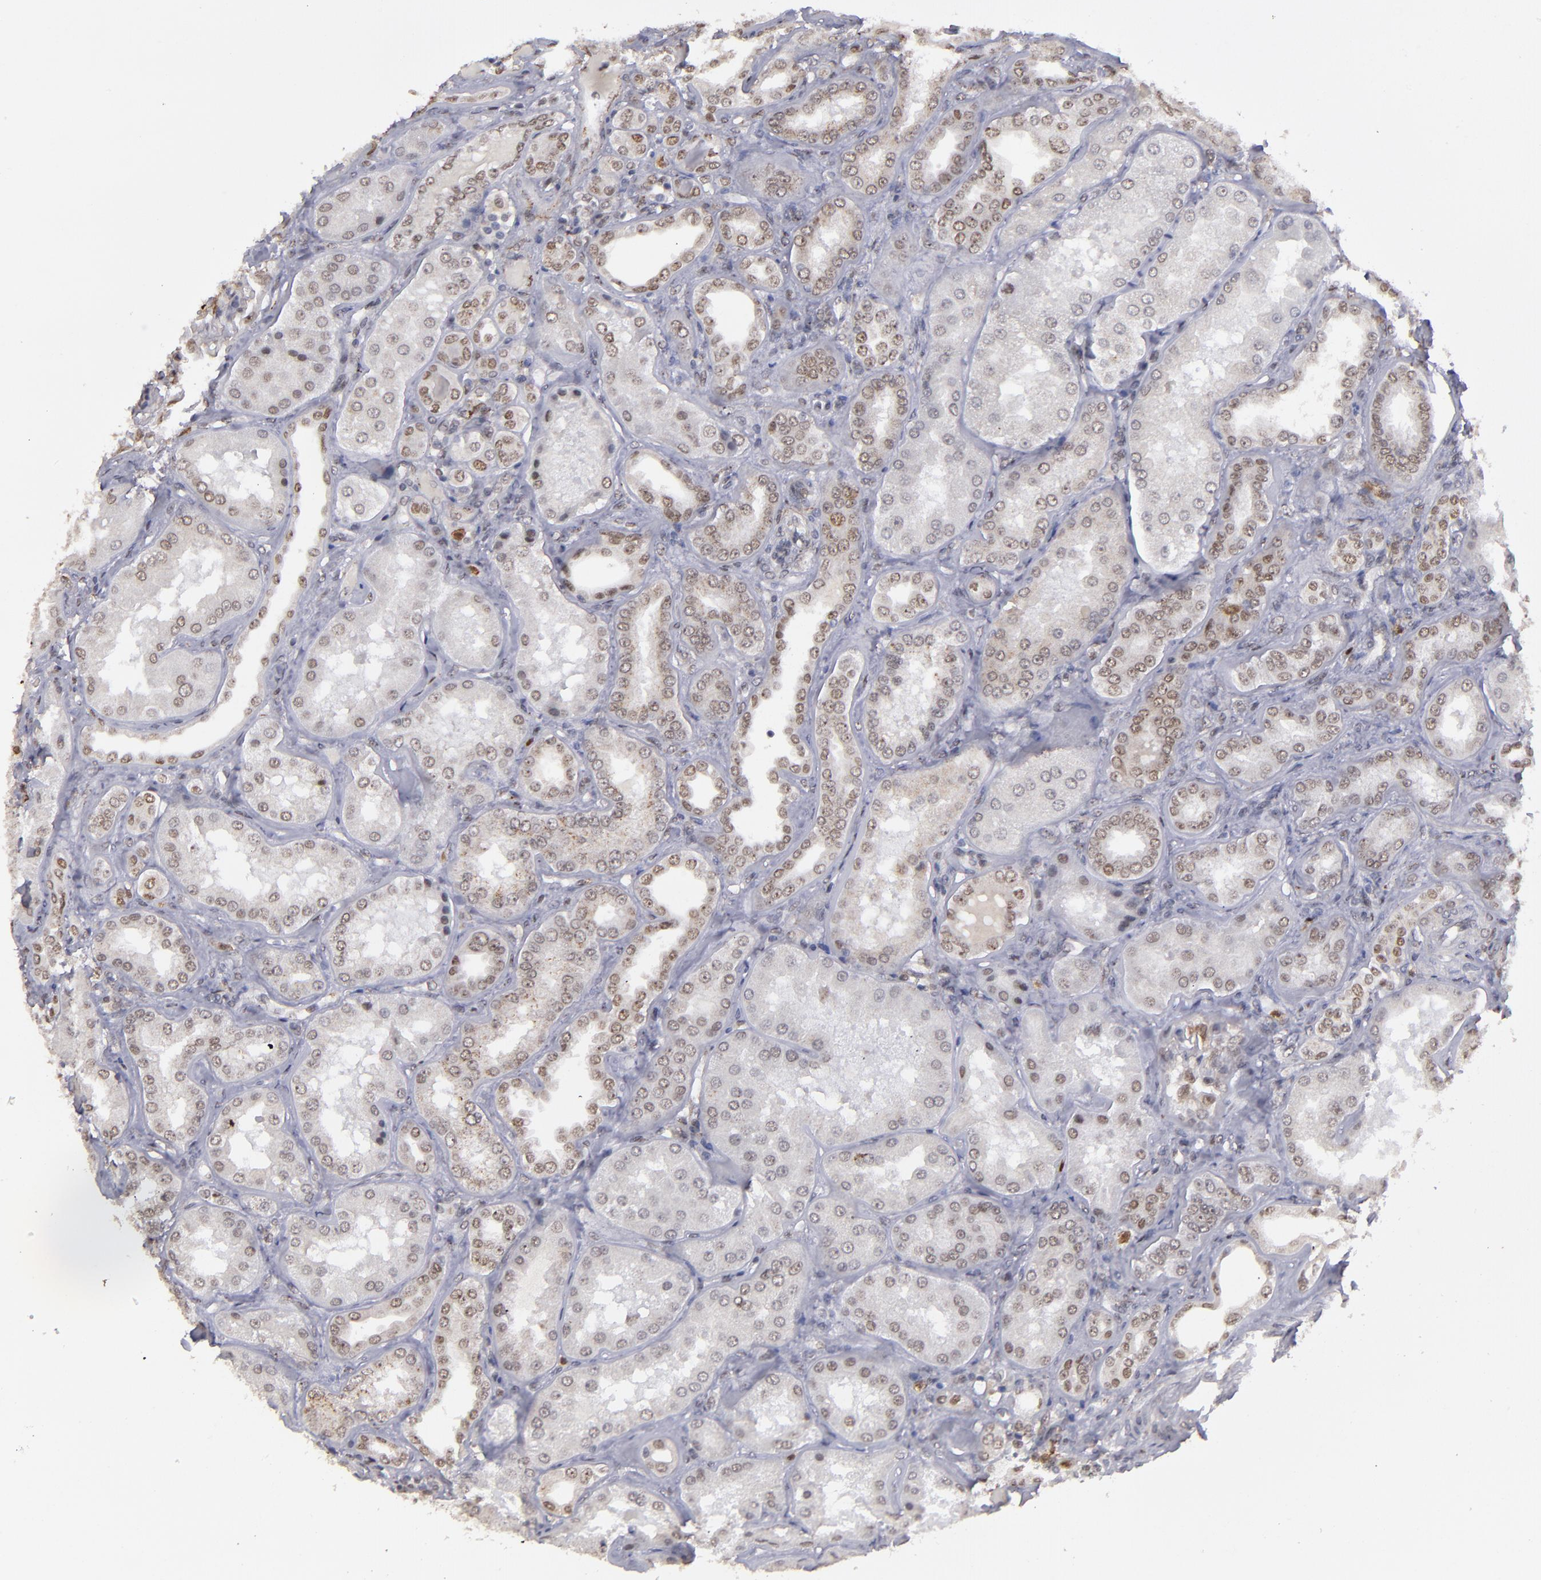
{"staining": {"intensity": "moderate", "quantity": "<25%", "location": "nuclear"}, "tissue": "kidney", "cell_type": "Cells in glomeruli", "image_type": "normal", "snomed": [{"axis": "morphology", "description": "Normal tissue, NOS"}, {"axis": "topography", "description": "Kidney"}], "caption": "Immunohistochemistry histopathology image of unremarkable human kidney stained for a protein (brown), which displays low levels of moderate nuclear expression in approximately <25% of cells in glomeruli.", "gene": "RREB1", "patient": {"sex": "female", "age": 56}}